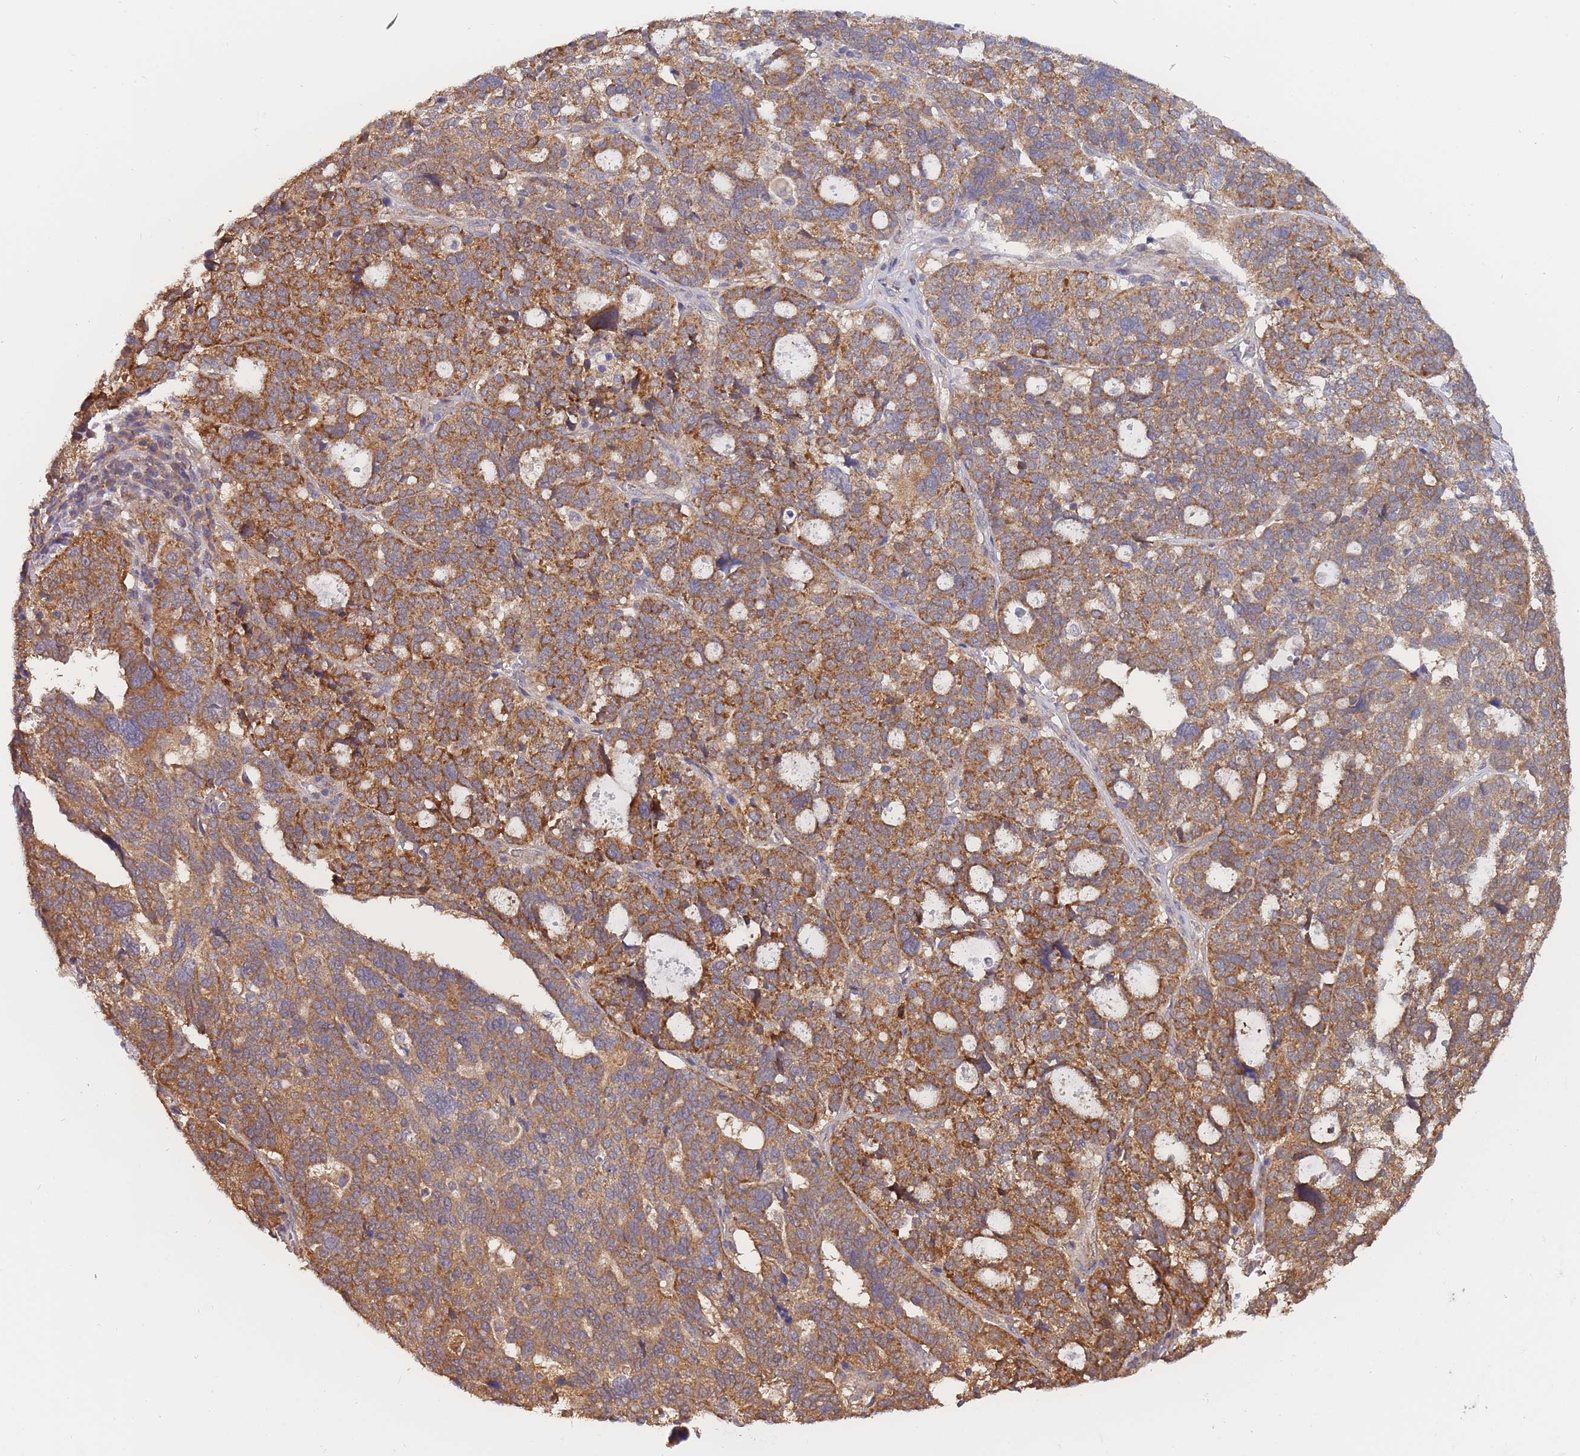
{"staining": {"intensity": "strong", "quantity": ">75%", "location": "cytoplasmic/membranous"}, "tissue": "ovarian cancer", "cell_type": "Tumor cells", "image_type": "cancer", "snomed": [{"axis": "morphology", "description": "Cystadenocarcinoma, serous, NOS"}, {"axis": "topography", "description": "Ovary"}], "caption": "Immunohistochemical staining of human ovarian cancer shows high levels of strong cytoplasmic/membranous positivity in approximately >75% of tumor cells. (DAB IHC with brightfield microscopy, high magnification).", "gene": "MRPS18B", "patient": {"sex": "female", "age": 59}}